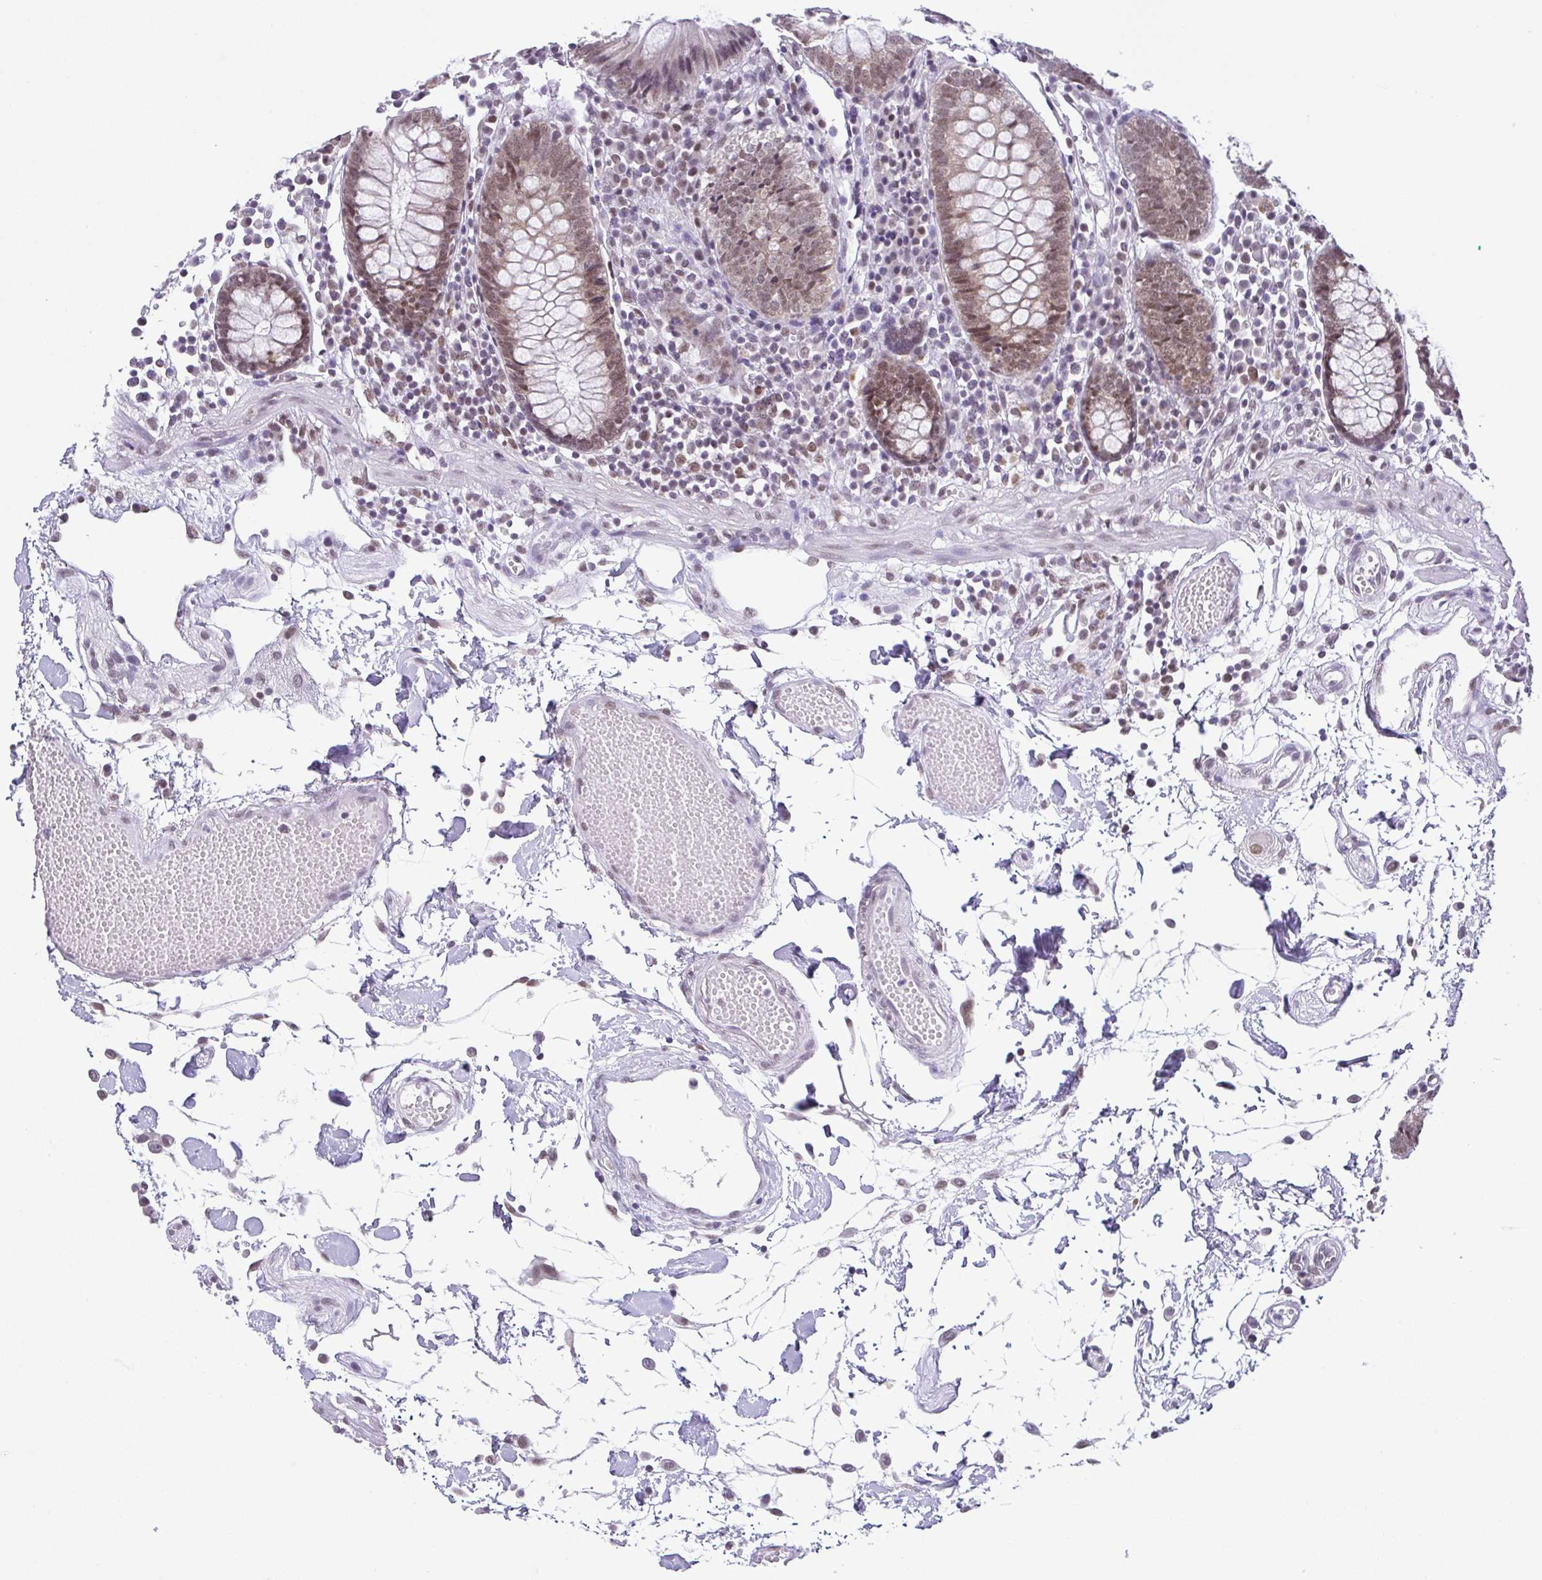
{"staining": {"intensity": "negative", "quantity": "none", "location": "none"}, "tissue": "colon", "cell_type": "Endothelial cells", "image_type": "normal", "snomed": [{"axis": "morphology", "description": "Normal tissue, NOS"}, {"axis": "morphology", "description": "Adenocarcinoma, NOS"}, {"axis": "topography", "description": "Colon"}], "caption": "Immunohistochemical staining of benign colon displays no significant expression in endothelial cells. (IHC, brightfield microscopy, high magnification).", "gene": "RBM3", "patient": {"sex": "male", "age": 83}}